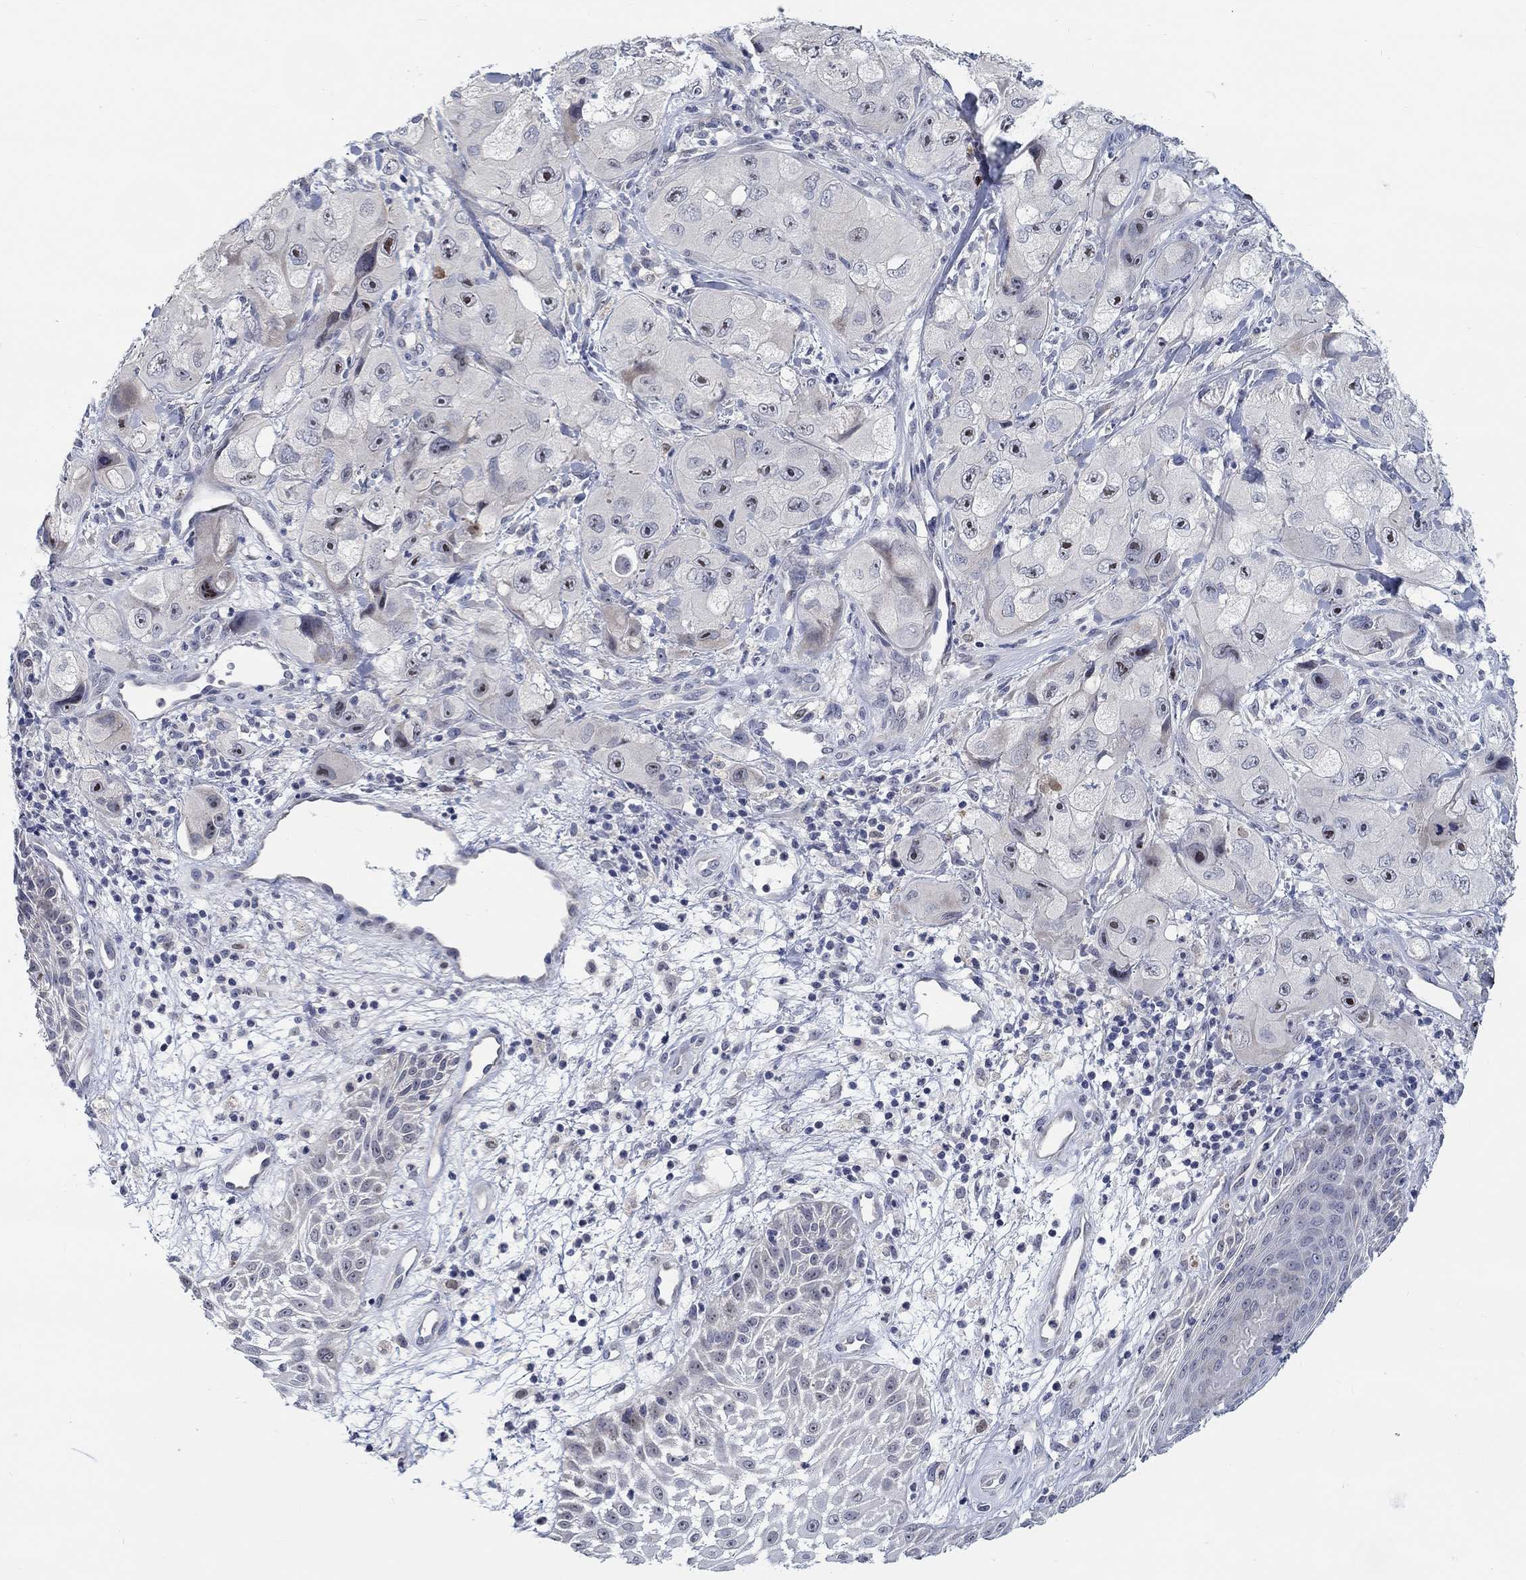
{"staining": {"intensity": "strong", "quantity": "25%-75%", "location": "nuclear"}, "tissue": "skin cancer", "cell_type": "Tumor cells", "image_type": "cancer", "snomed": [{"axis": "morphology", "description": "Squamous cell carcinoma, NOS"}, {"axis": "topography", "description": "Skin"}, {"axis": "topography", "description": "Subcutis"}], "caption": "The micrograph reveals immunohistochemical staining of skin squamous cell carcinoma. There is strong nuclear positivity is appreciated in about 25%-75% of tumor cells.", "gene": "SMIM18", "patient": {"sex": "male", "age": 73}}